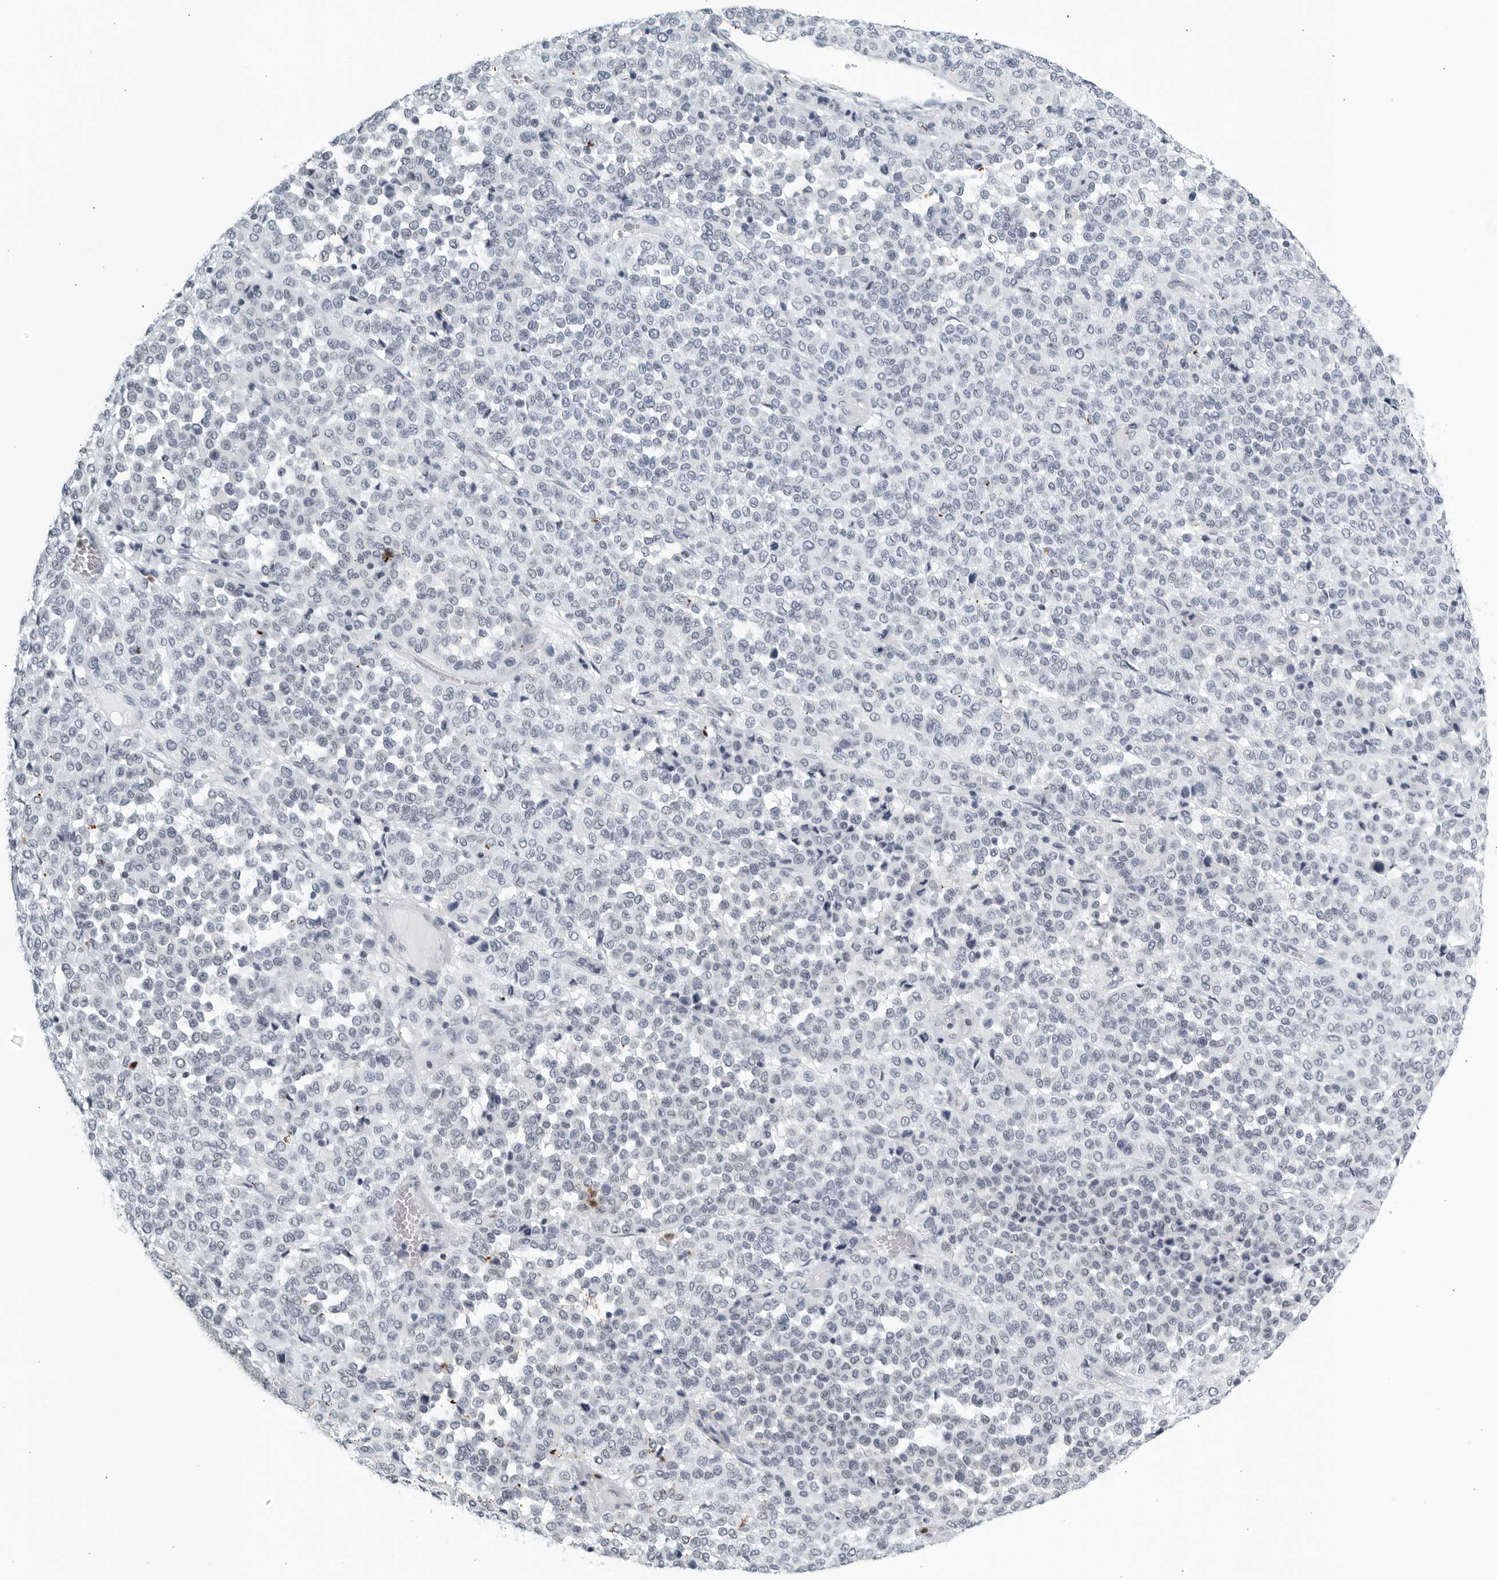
{"staining": {"intensity": "negative", "quantity": "none", "location": "none"}, "tissue": "melanoma", "cell_type": "Tumor cells", "image_type": "cancer", "snomed": [{"axis": "morphology", "description": "Malignant melanoma, Metastatic site"}, {"axis": "topography", "description": "Pancreas"}], "caption": "An immunohistochemistry (IHC) micrograph of melanoma is shown. There is no staining in tumor cells of melanoma.", "gene": "KLK7", "patient": {"sex": "female", "age": 30}}